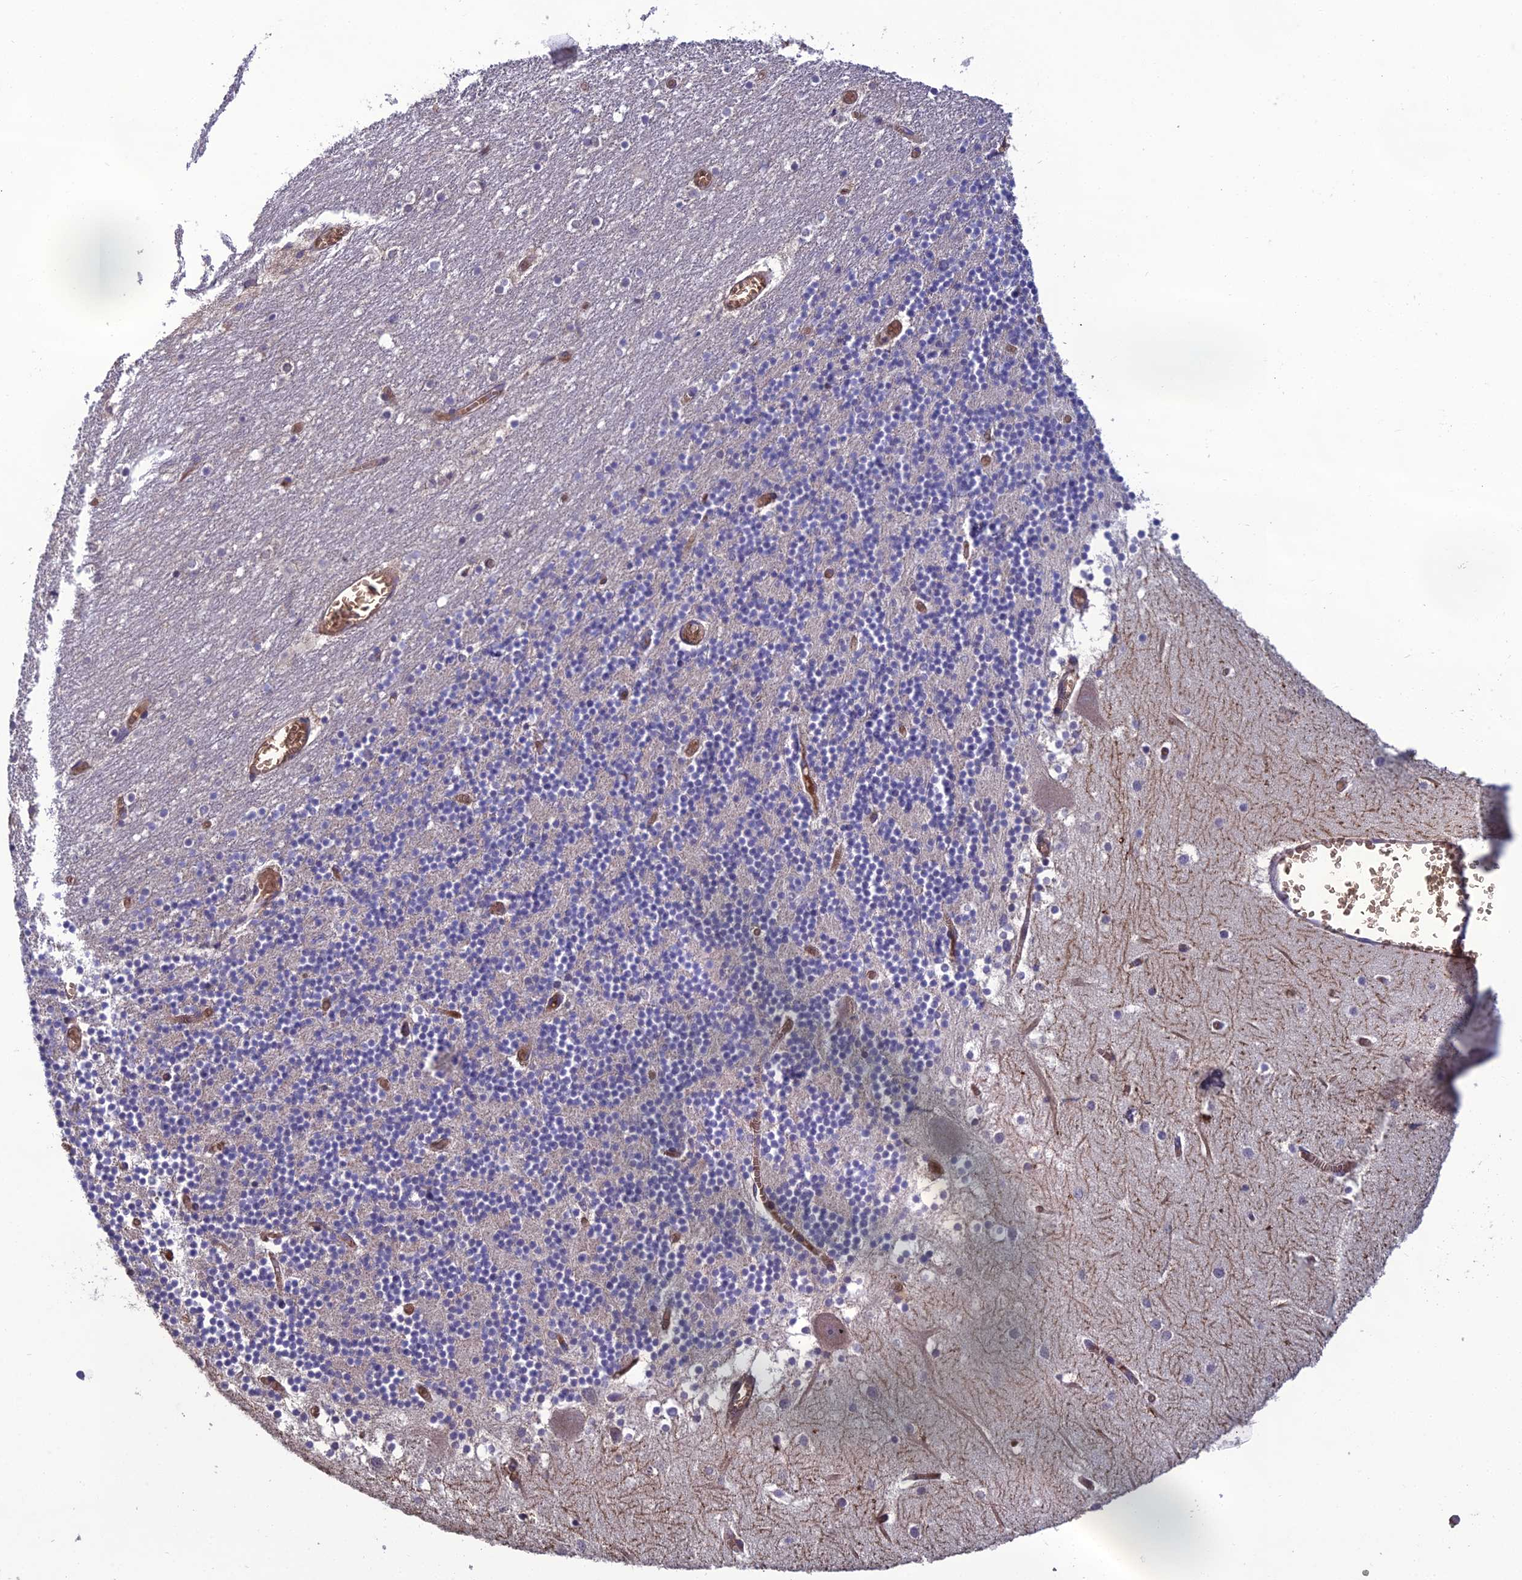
{"staining": {"intensity": "negative", "quantity": "none", "location": "none"}, "tissue": "cerebellum", "cell_type": "Cells in granular layer", "image_type": "normal", "snomed": [{"axis": "morphology", "description": "Normal tissue, NOS"}, {"axis": "topography", "description": "Cerebellum"}], "caption": "Immunohistochemistry (IHC) histopathology image of benign cerebellum stained for a protein (brown), which displays no staining in cells in granular layer.", "gene": "GALR2", "patient": {"sex": "female", "age": 28}}